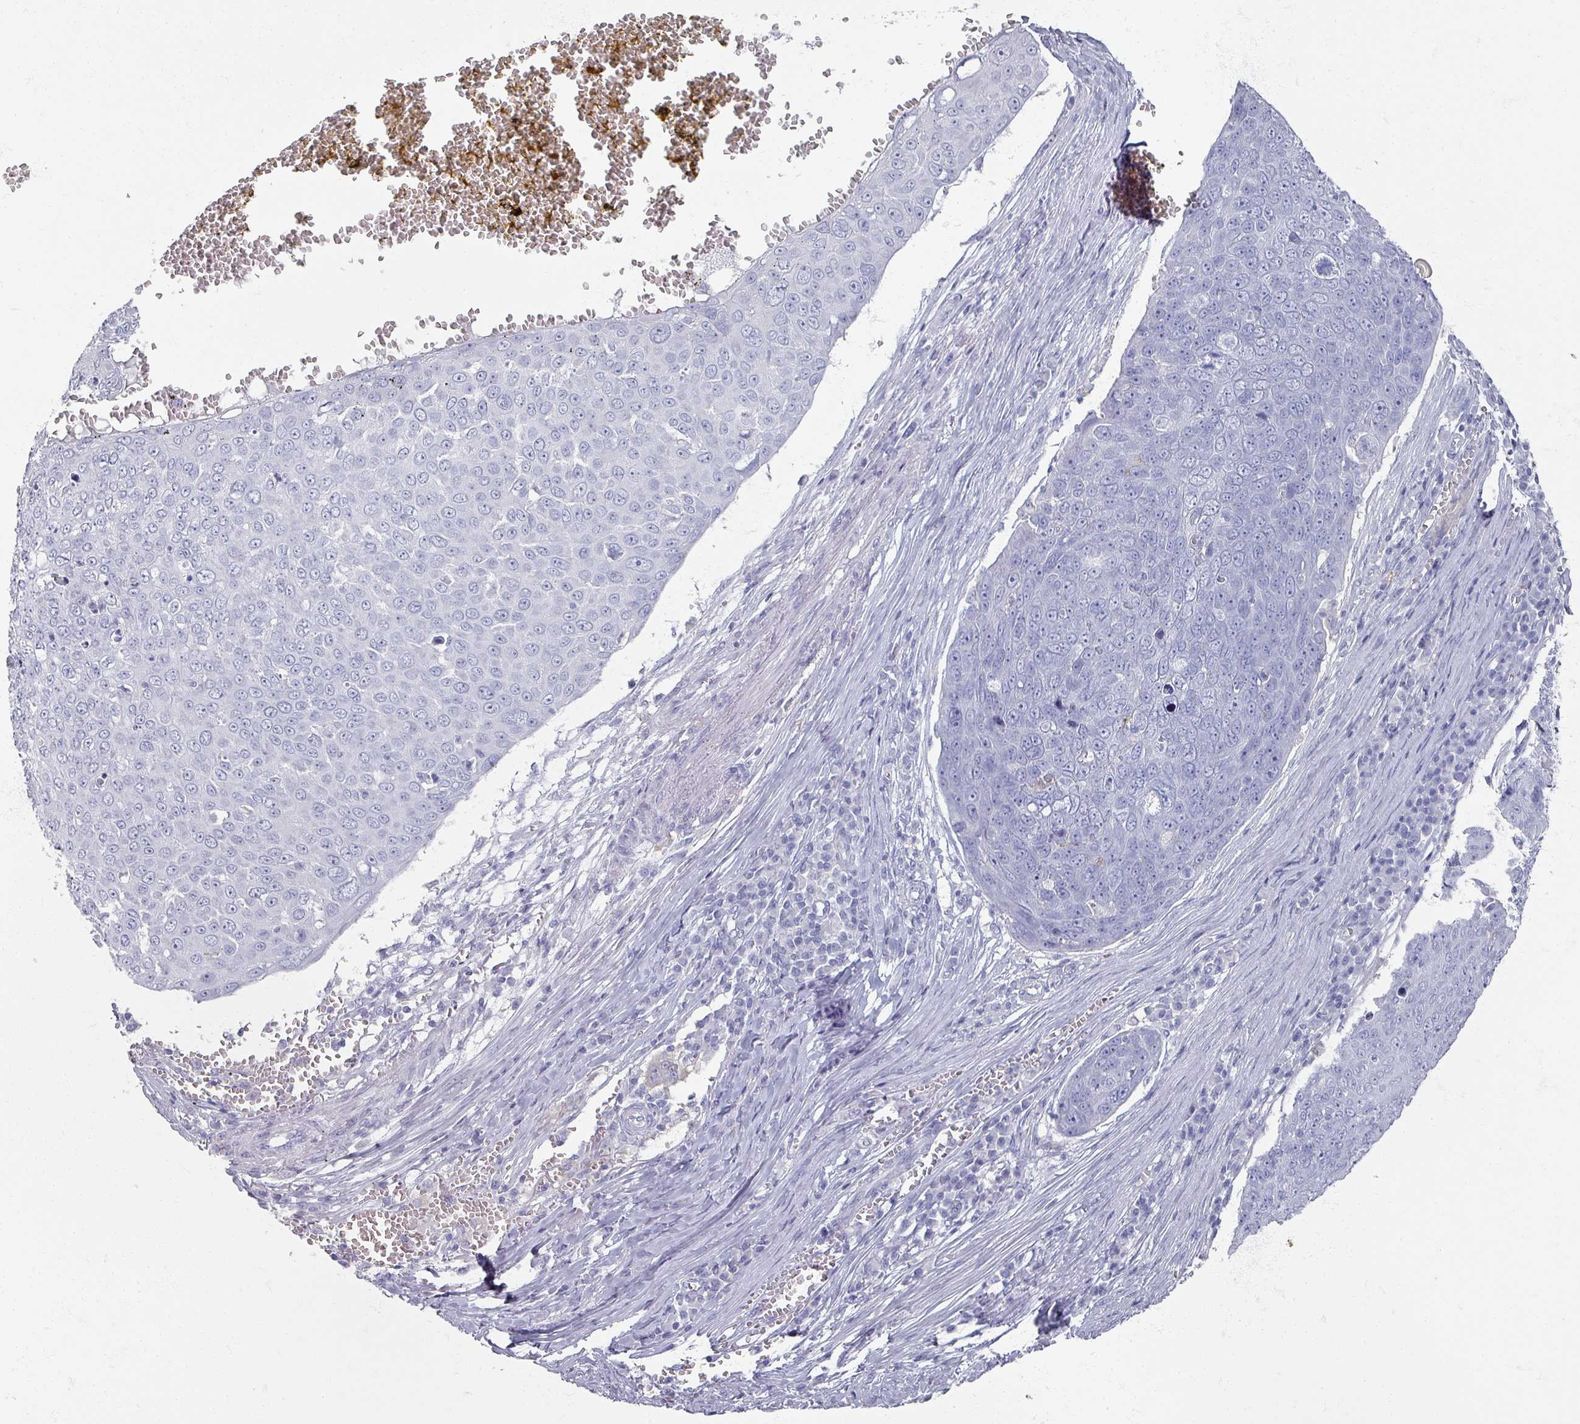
{"staining": {"intensity": "negative", "quantity": "none", "location": "none"}, "tissue": "skin cancer", "cell_type": "Tumor cells", "image_type": "cancer", "snomed": [{"axis": "morphology", "description": "Squamous cell carcinoma, NOS"}, {"axis": "topography", "description": "Skin"}], "caption": "High power microscopy histopathology image of an immunohistochemistry (IHC) photomicrograph of skin cancer (squamous cell carcinoma), revealing no significant expression in tumor cells. The staining is performed using DAB (3,3'-diaminobenzidine) brown chromogen with nuclei counter-stained in using hematoxylin.", "gene": "OMG", "patient": {"sex": "male", "age": 71}}